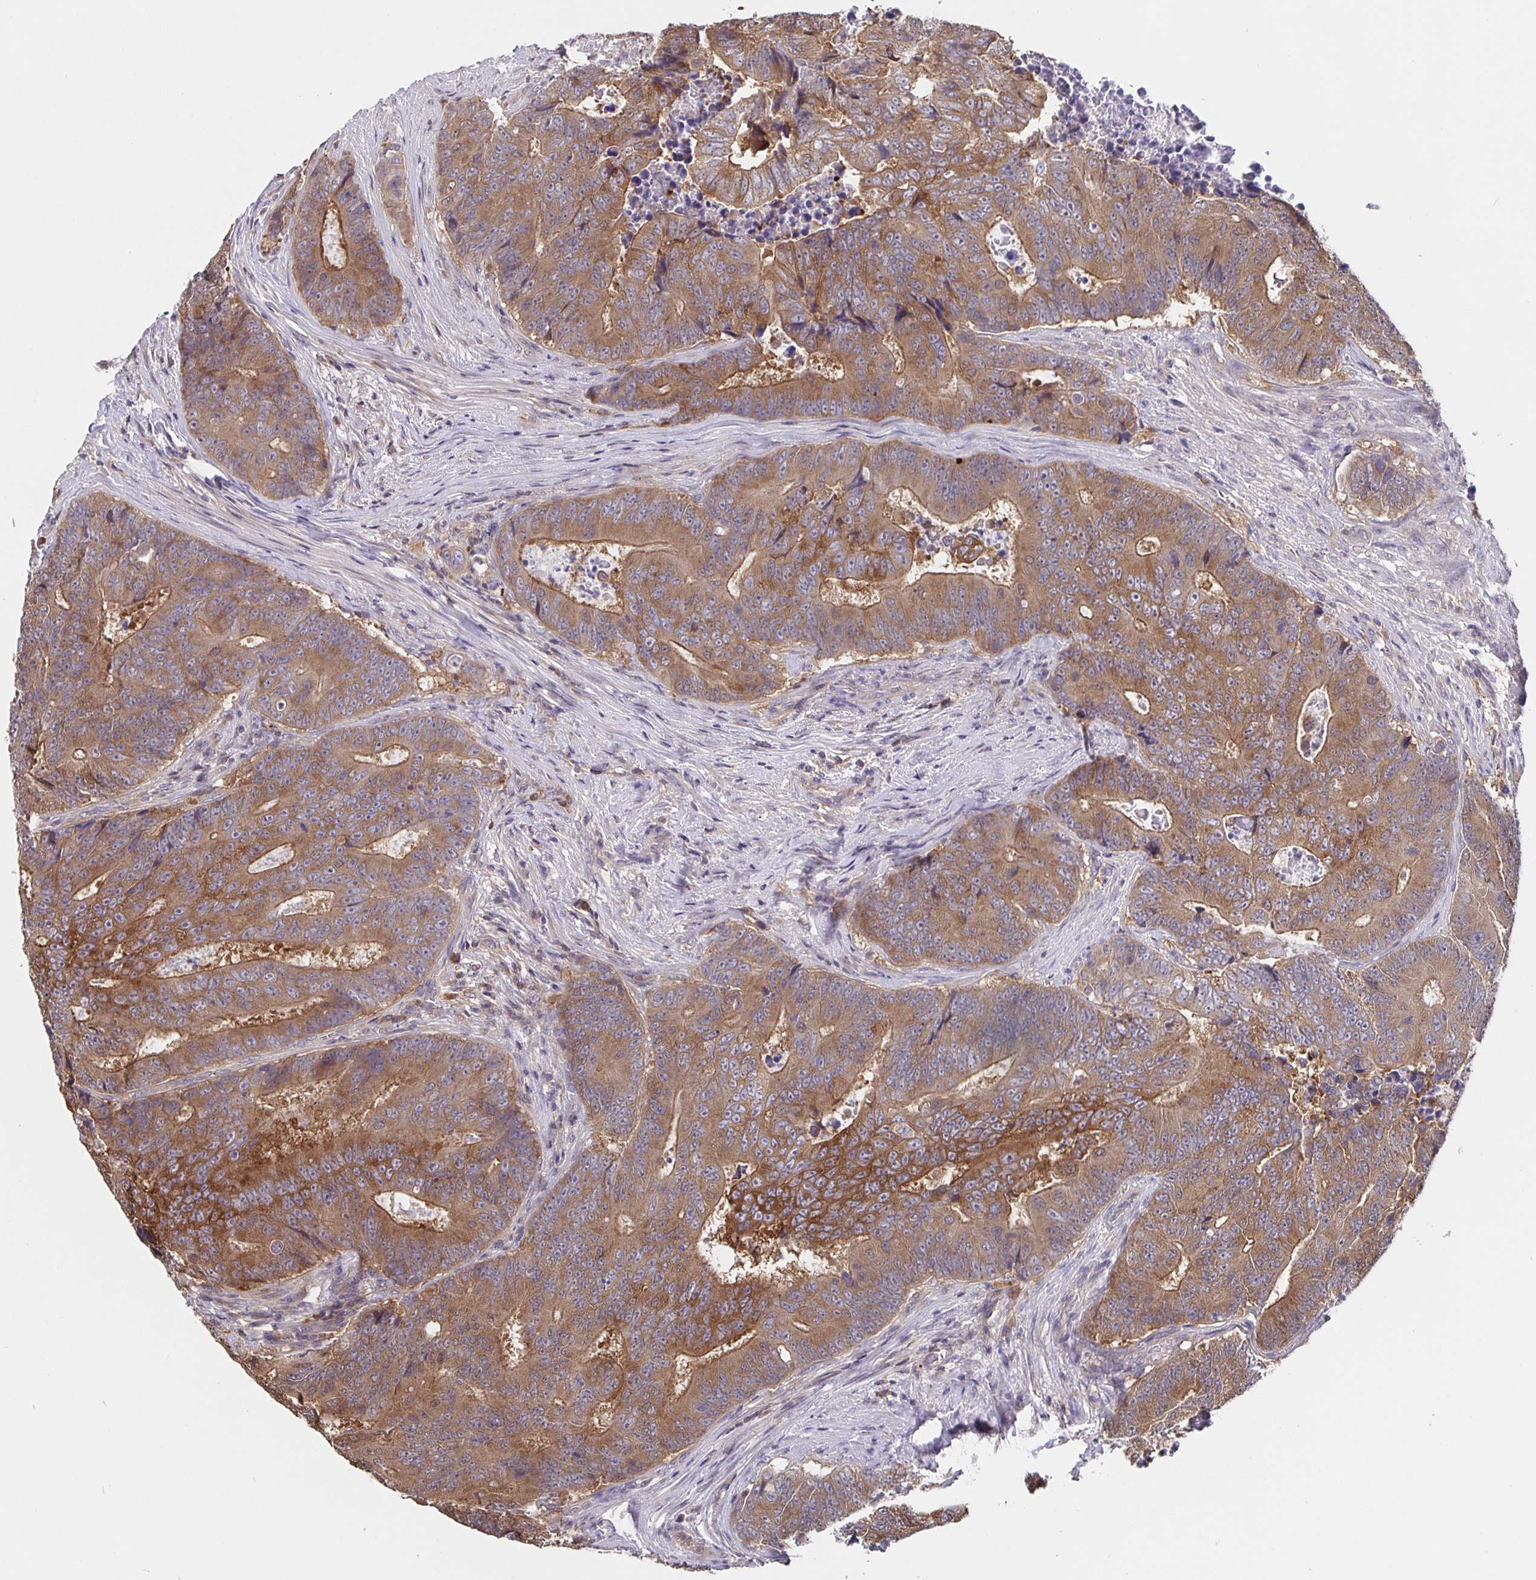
{"staining": {"intensity": "moderate", "quantity": ">75%", "location": "cytoplasmic/membranous"}, "tissue": "colorectal cancer", "cell_type": "Tumor cells", "image_type": "cancer", "snomed": [{"axis": "morphology", "description": "Adenocarcinoma, NOS"}, {"axis": "topography", "description": "Colon"}], "caption": "Immunohistochemistry (IHC) of adenocarcinoma (colorectal) reveals medium levels of moderate cytoplasmic/membranous positivity in approximately >75% of tumor cells. Nuclei are stained in blue.", "gene": "FEM1C", "patient": {"sex": "female", "age": 48}}